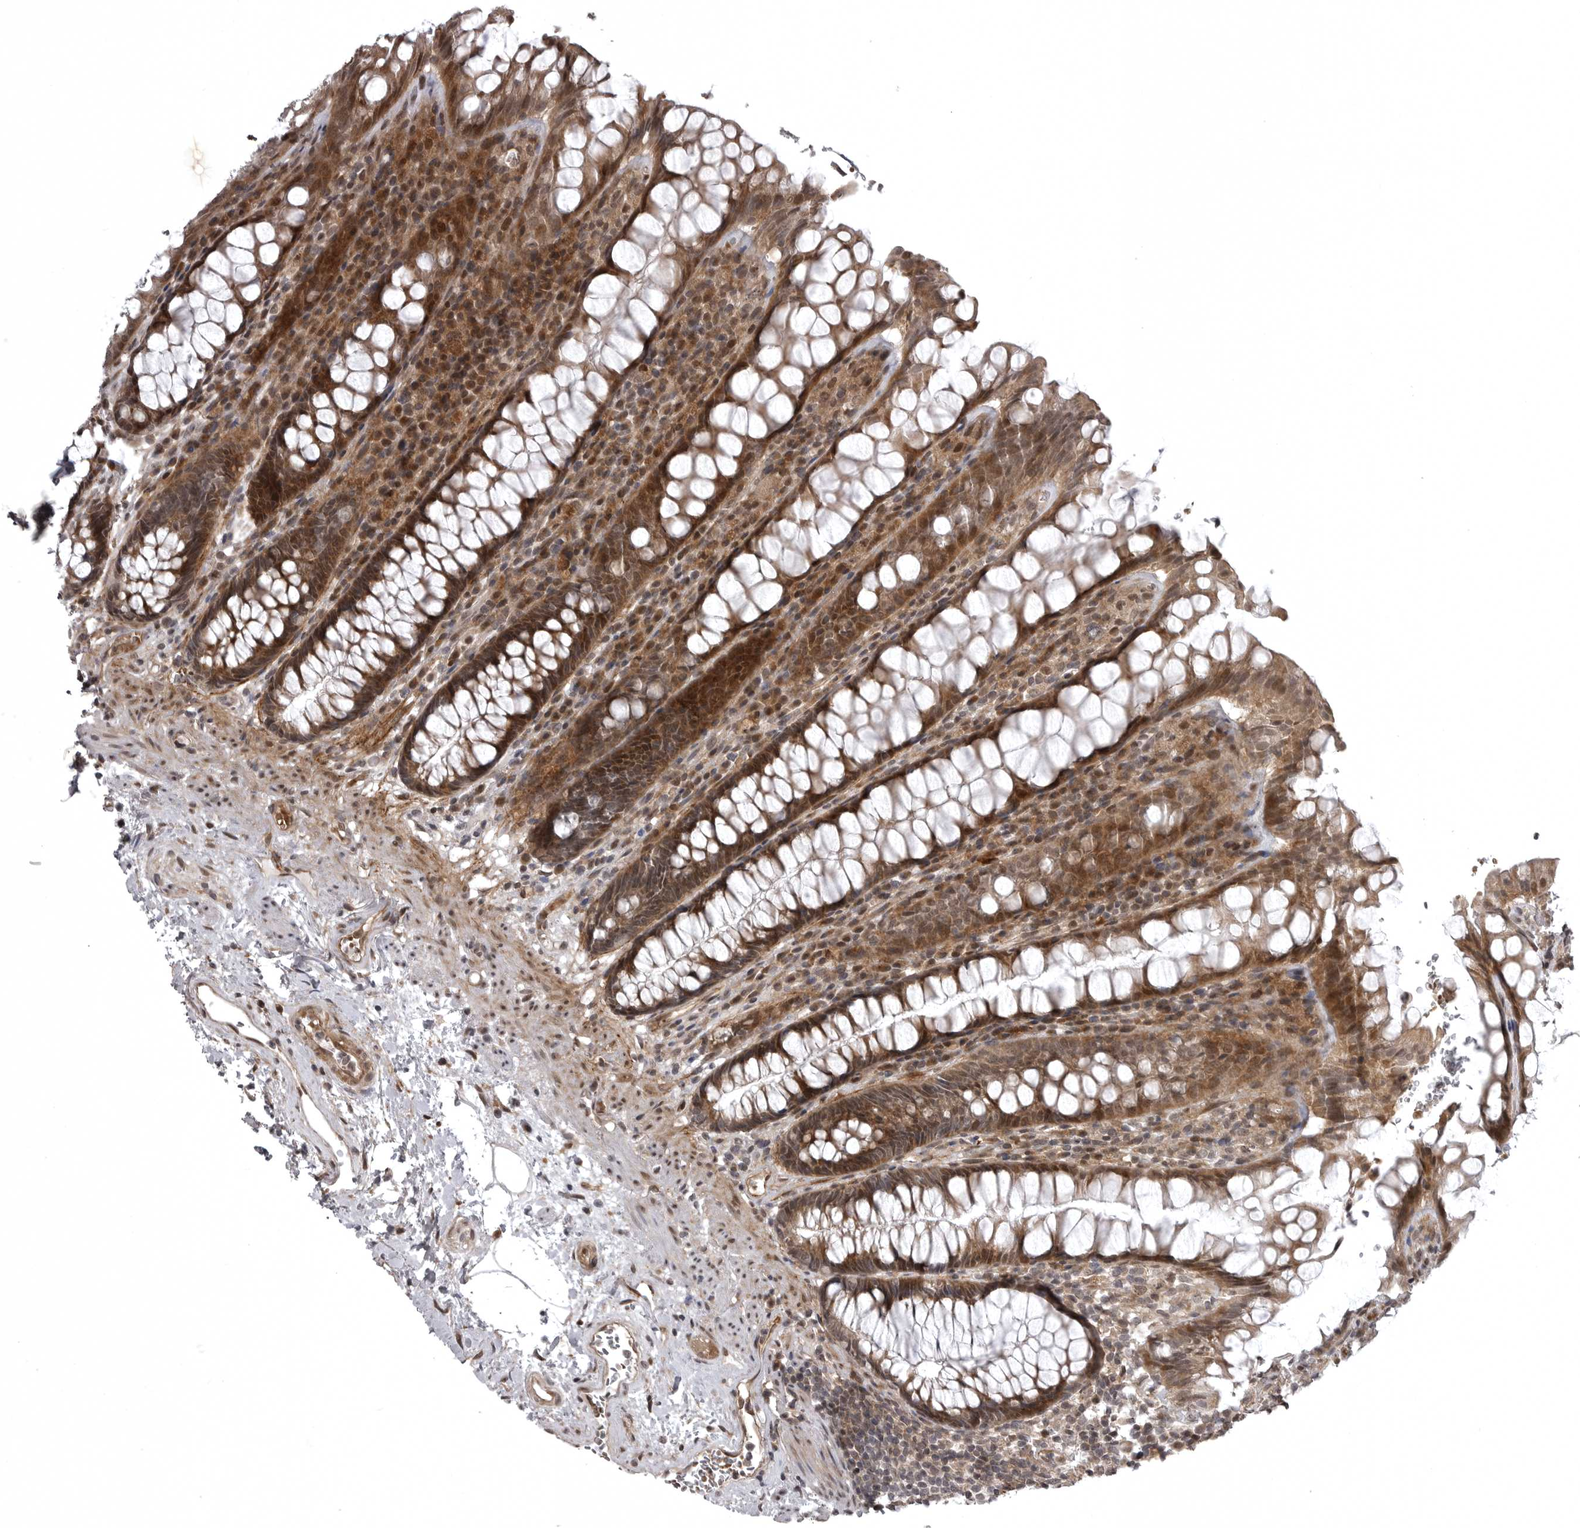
{"staining": {"intensity": "moderate", "quantity": ">75%", "location": "cytoplasmic/membranous,nuclear"}, "tissue": "rectum", "cell_type": "Glandular cells", "image_type": "normal", "snomed": [{"axis": "morphology", "description": "Normal tissue, NOS"}, {"axis": "topography", "description": "Rectum"}], "caption": "Immunohistochemical staining of normal rectum displays moderate cytoplasmic/membranous,nuclear protein staining in about >75% of glandular cells. The protein is stained brown, and the nuclei are stained in blue (DAB IHC with brightfield microscopy, high magnification).", "gene": "SNX16", "patient": {"sex": "male", "age": 64}}